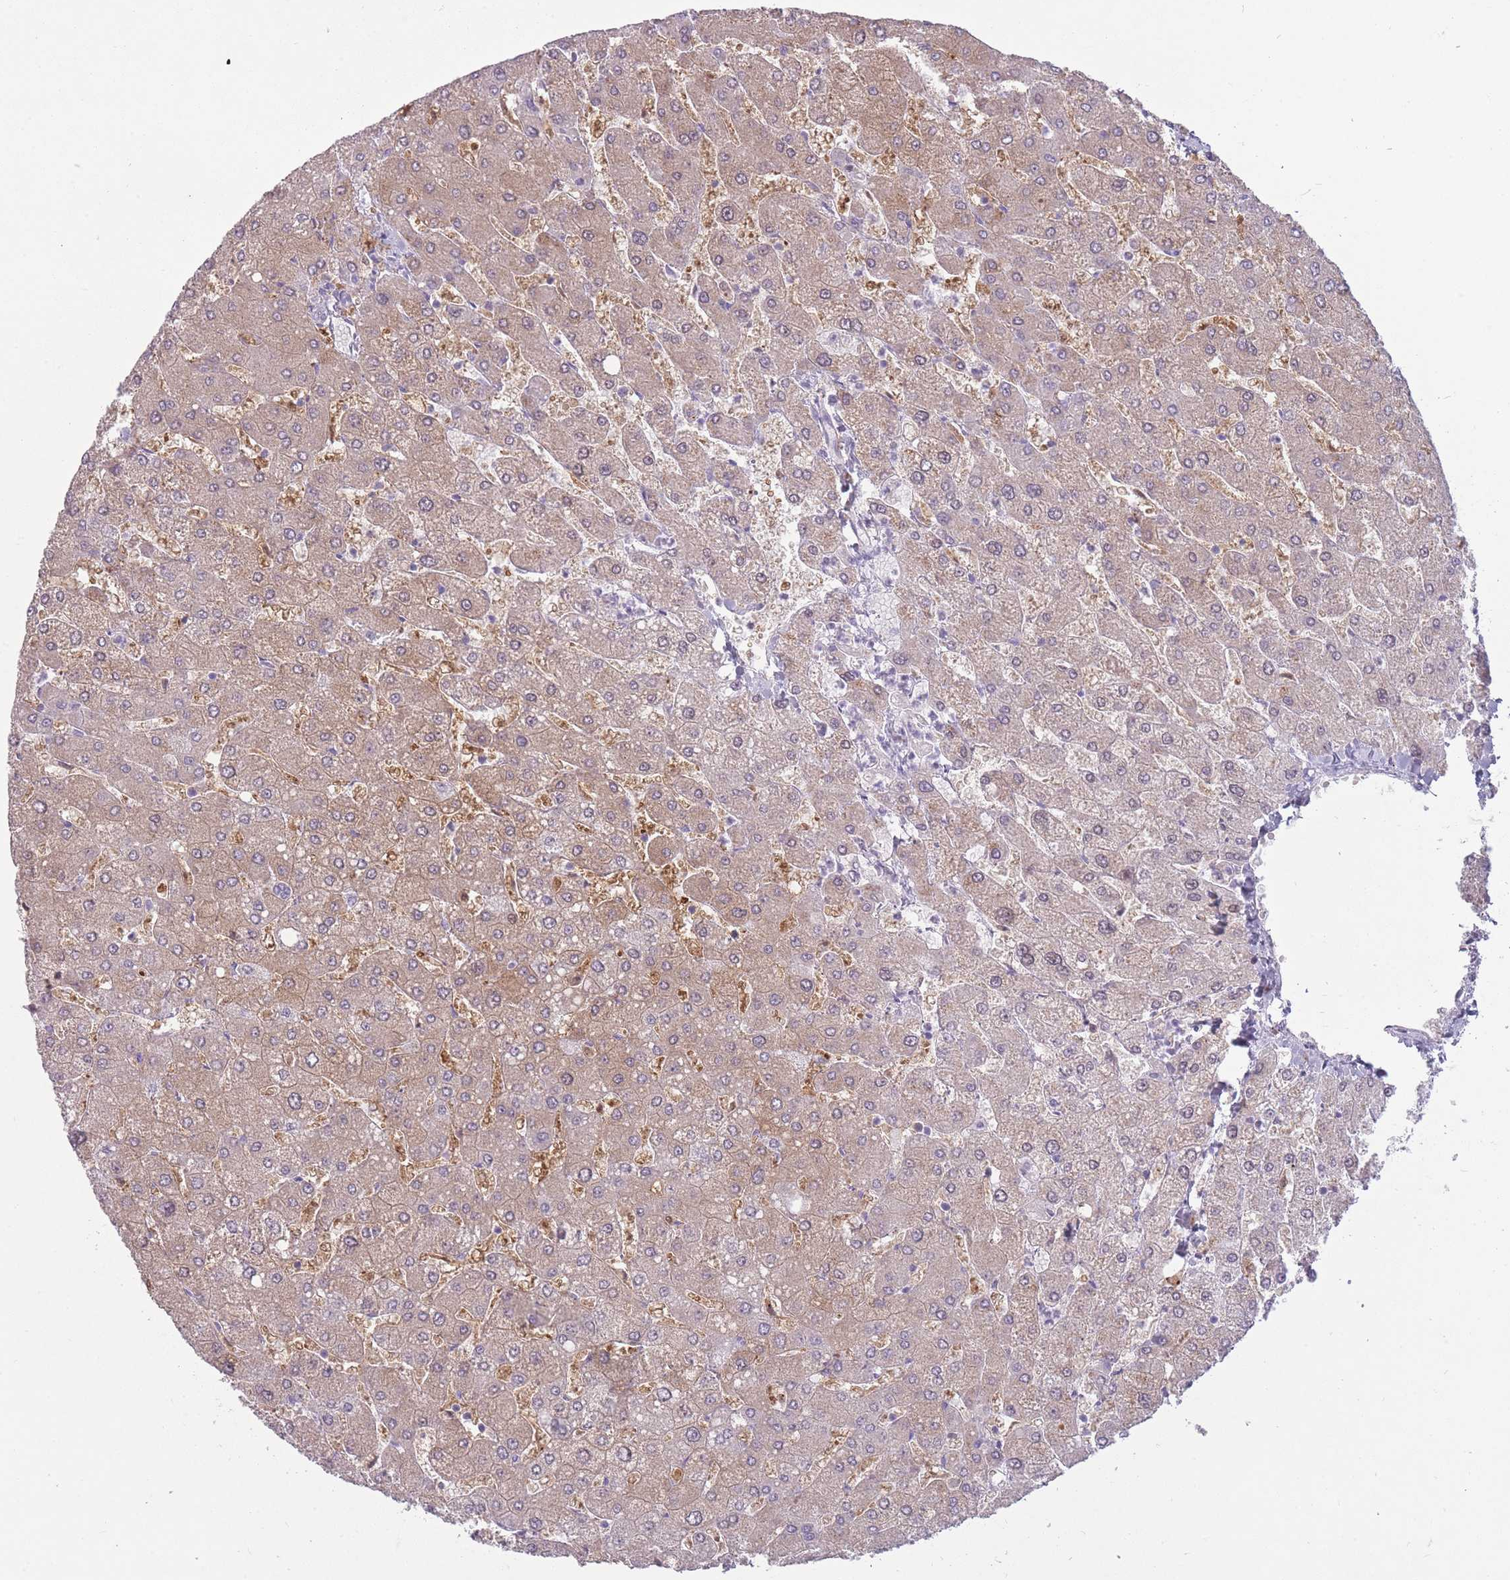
{"staining": {"intensity": "negative", "quantity": "none", "location": "none"}, "tissue": "liver", "cell_type": "Cholangiocytes", "image_type": "normal", "snomed": [{"axis": "morphology", "description": "Normal tissue, NOS"}, {"axis": "topography", "description": "Liver"}], "caption": "High power microscopy histopathology image of an immunohistochemistry (IHC) photomicrograph of unremarkable liver, revealing no significant positivity in cholangiocytes. (Stains: DAB (3,3'-diaminobenzidine) IHC with hematoxylin counter stain, Microscopy: brightfield microscopy at high magnification).", "gene": "LGALS9B", "patient": {"sex": "male", "age": 55}}